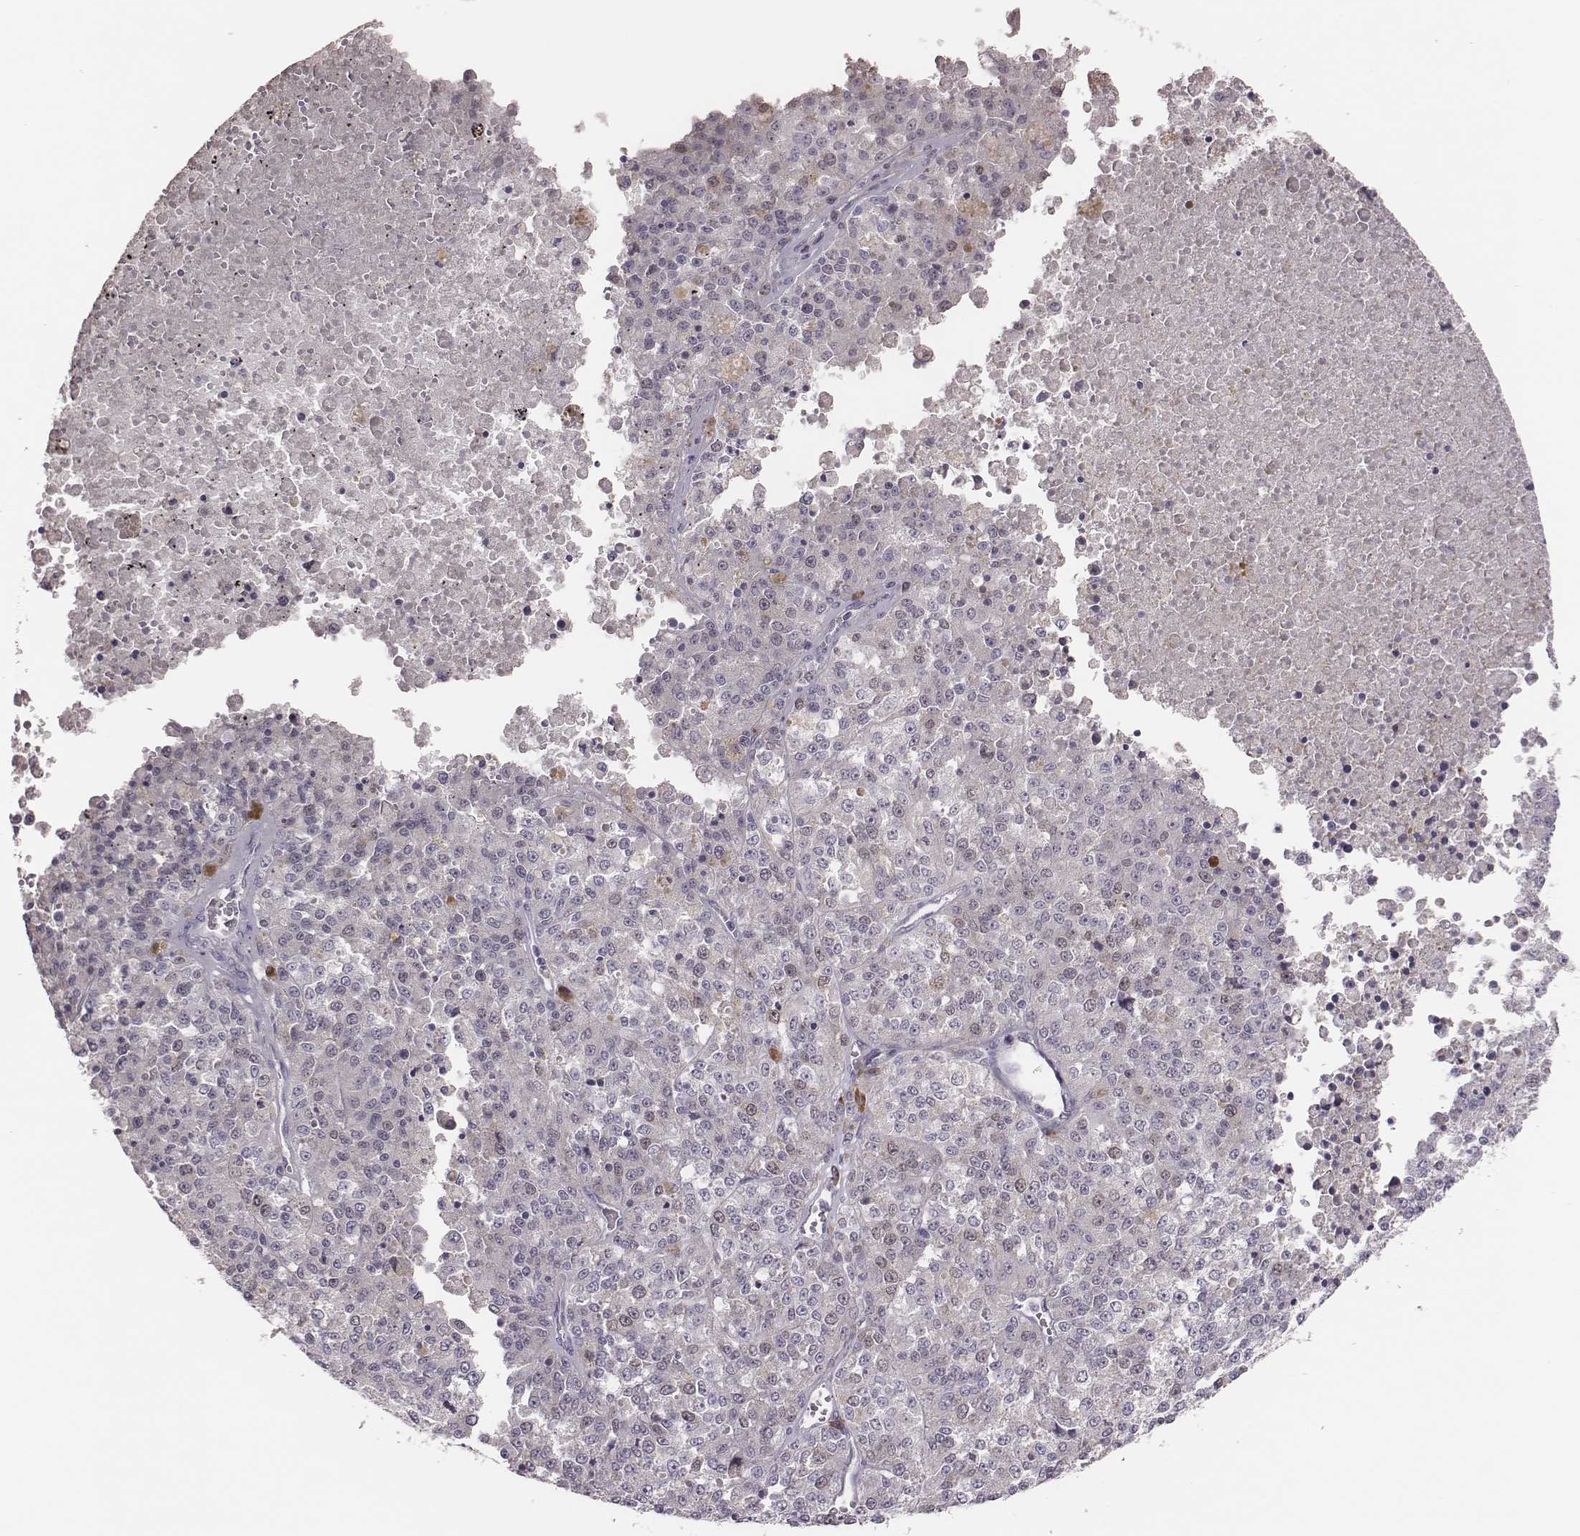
{"staining": {"intensity": "moderate", "quantity": "<25%", "location": "cytoplasmic/membranous,nuclear"}, "tissue": "melanoma", "cell_type": "Tumor cells", "image_type": "cancer", "snomed": [{"axis": "morphology", "description": "Malignant melanoma, Metastatic site"}, {"axis": "topography", "description": "Lymph node"}], "caption": "Malignant melanoma (metastatic site) stained with IHC shows moderate cytoplasmic/membranous and nuclear positivity in about <25% of tumor cells.", "gene": "PBK", "patient": {"sex": "female", "age": 64}}